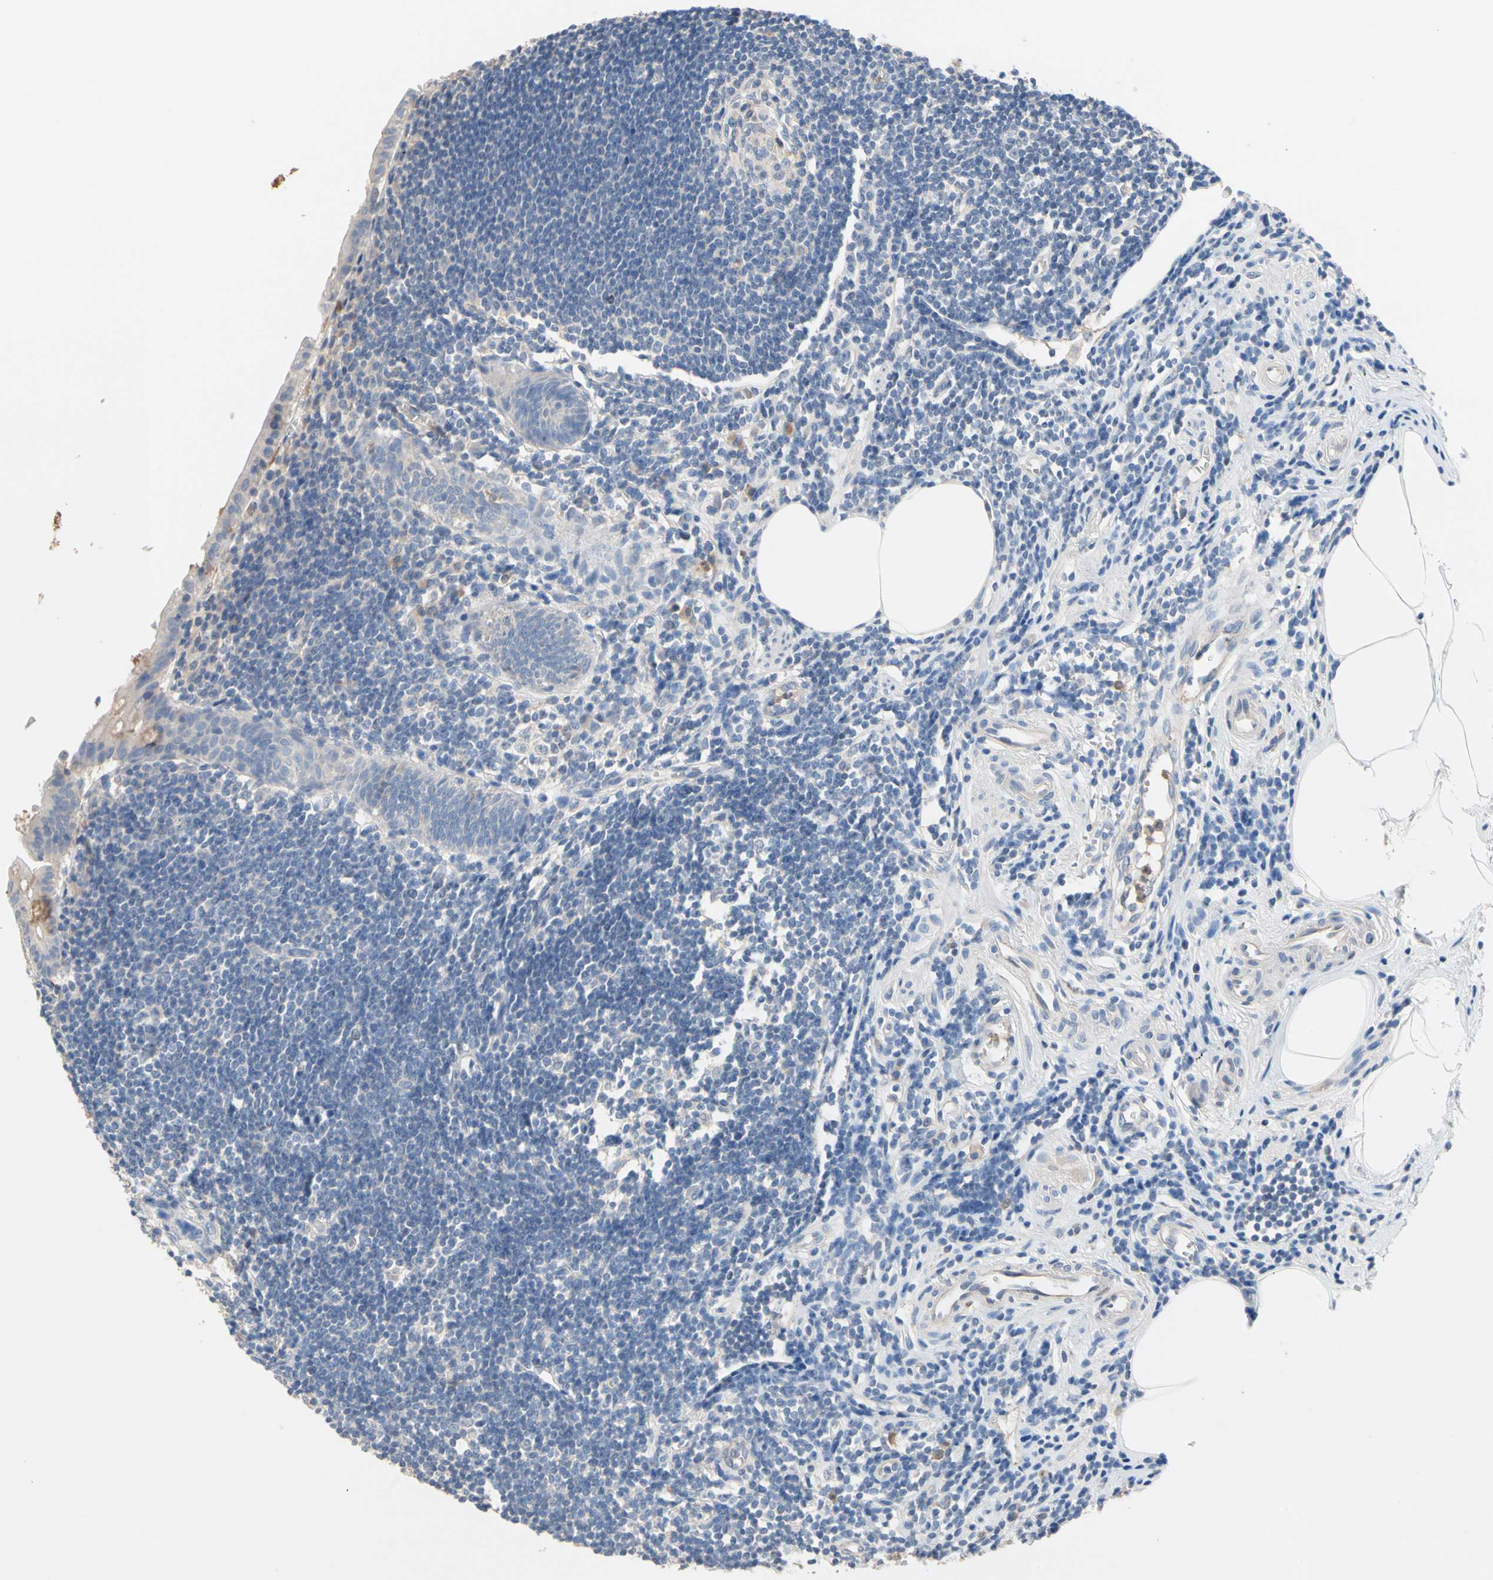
{"staining": {"intensity": "negative", "quantity": "none", "location": "none"}, "tissue": "appendix", "cell_type": "Glandular cells", "image_type": "normal", "snomed": [{"axis": "morphology", "description": "Normal tissue, NOS"}, {"axis": "topography", "description": "Appendix"}], "caption": "Image shows no significant protein expression in glandular cells of normal appendix.", "gene": "BBOX1", "patient": {"sex": "female", "age": 50}}